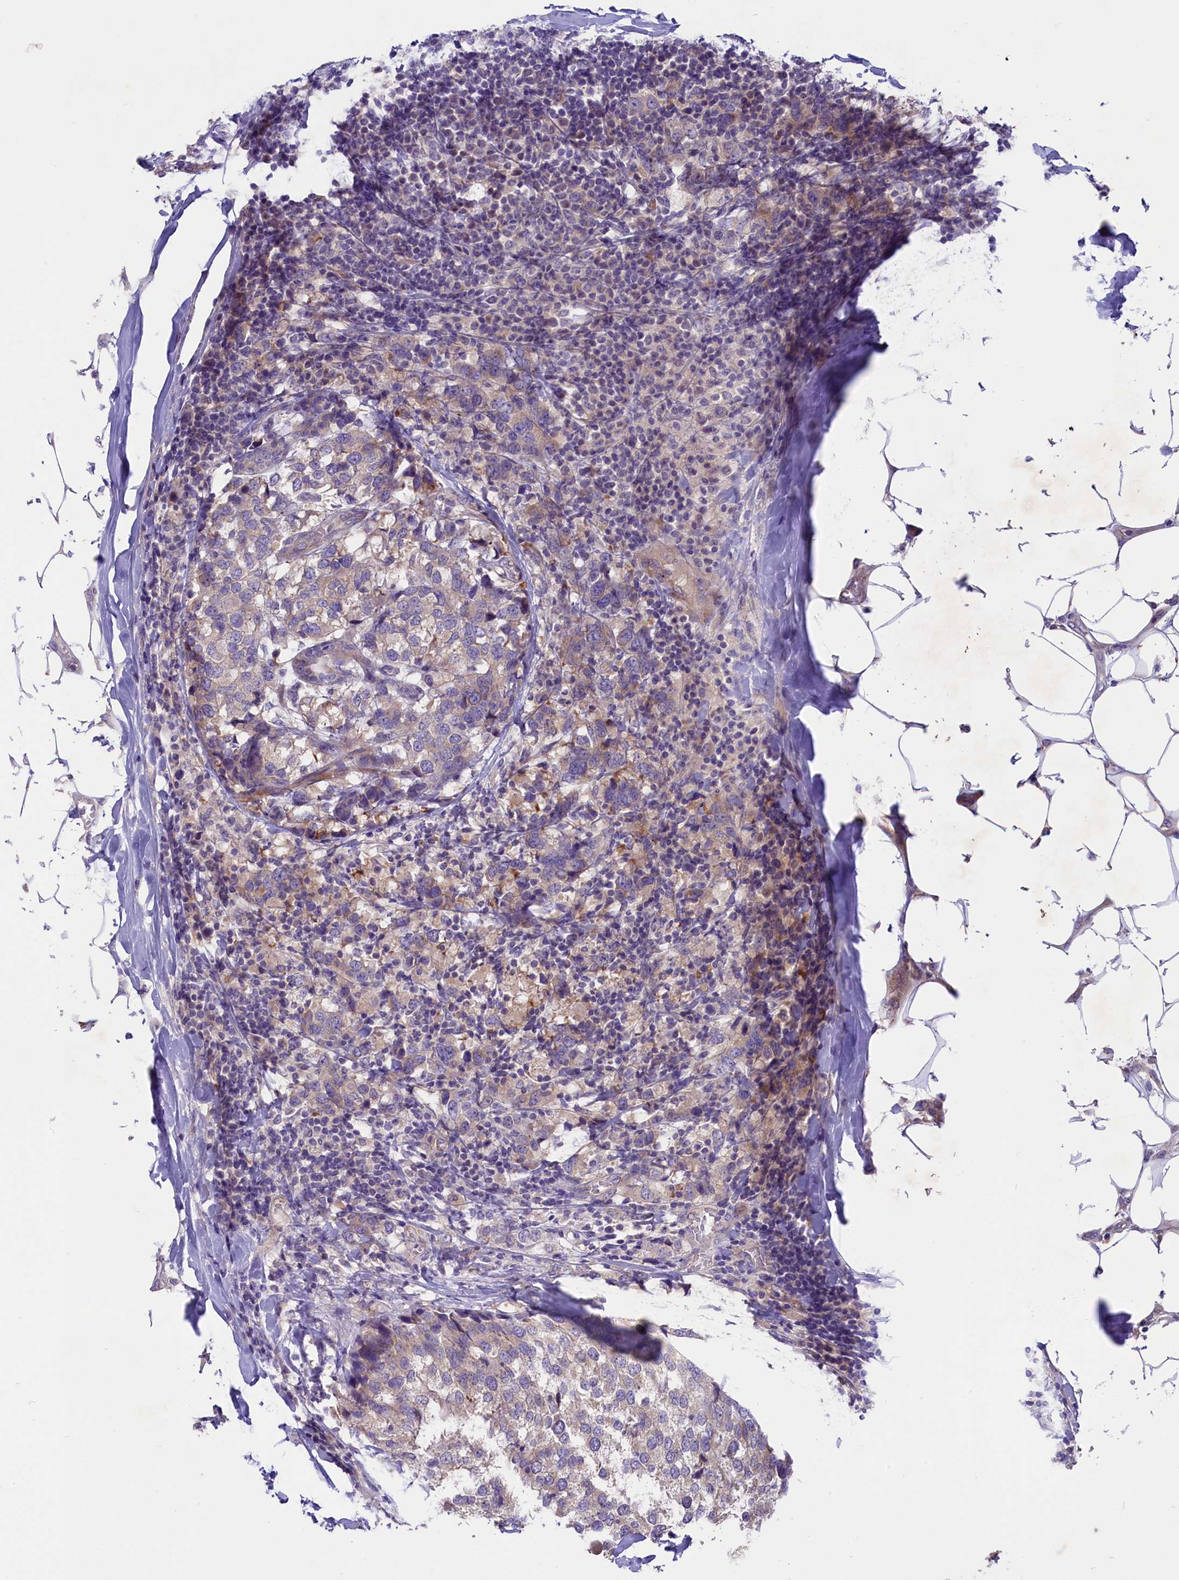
{"staining": {"intensity": "weak", "quantity": "25%-75%", "location": "cytoplasmic/membranous"}, "tissue": "breast cancer", "cell_type": "Tumor cells", "image_type": "cancer", "snomed": [{"axis": "morphology", "description": "Lobular carcinoma"}, {"axis": "topography", "description": "Breast"}], "caption": "Protein expression analysis of lobular carcinoma (breast) shows weak cytoplasmic/membranous positivity in about 25%-75% of tumor cells.", "gene": "CD99L2", "patient": {"sex": "female", "age": 59}}